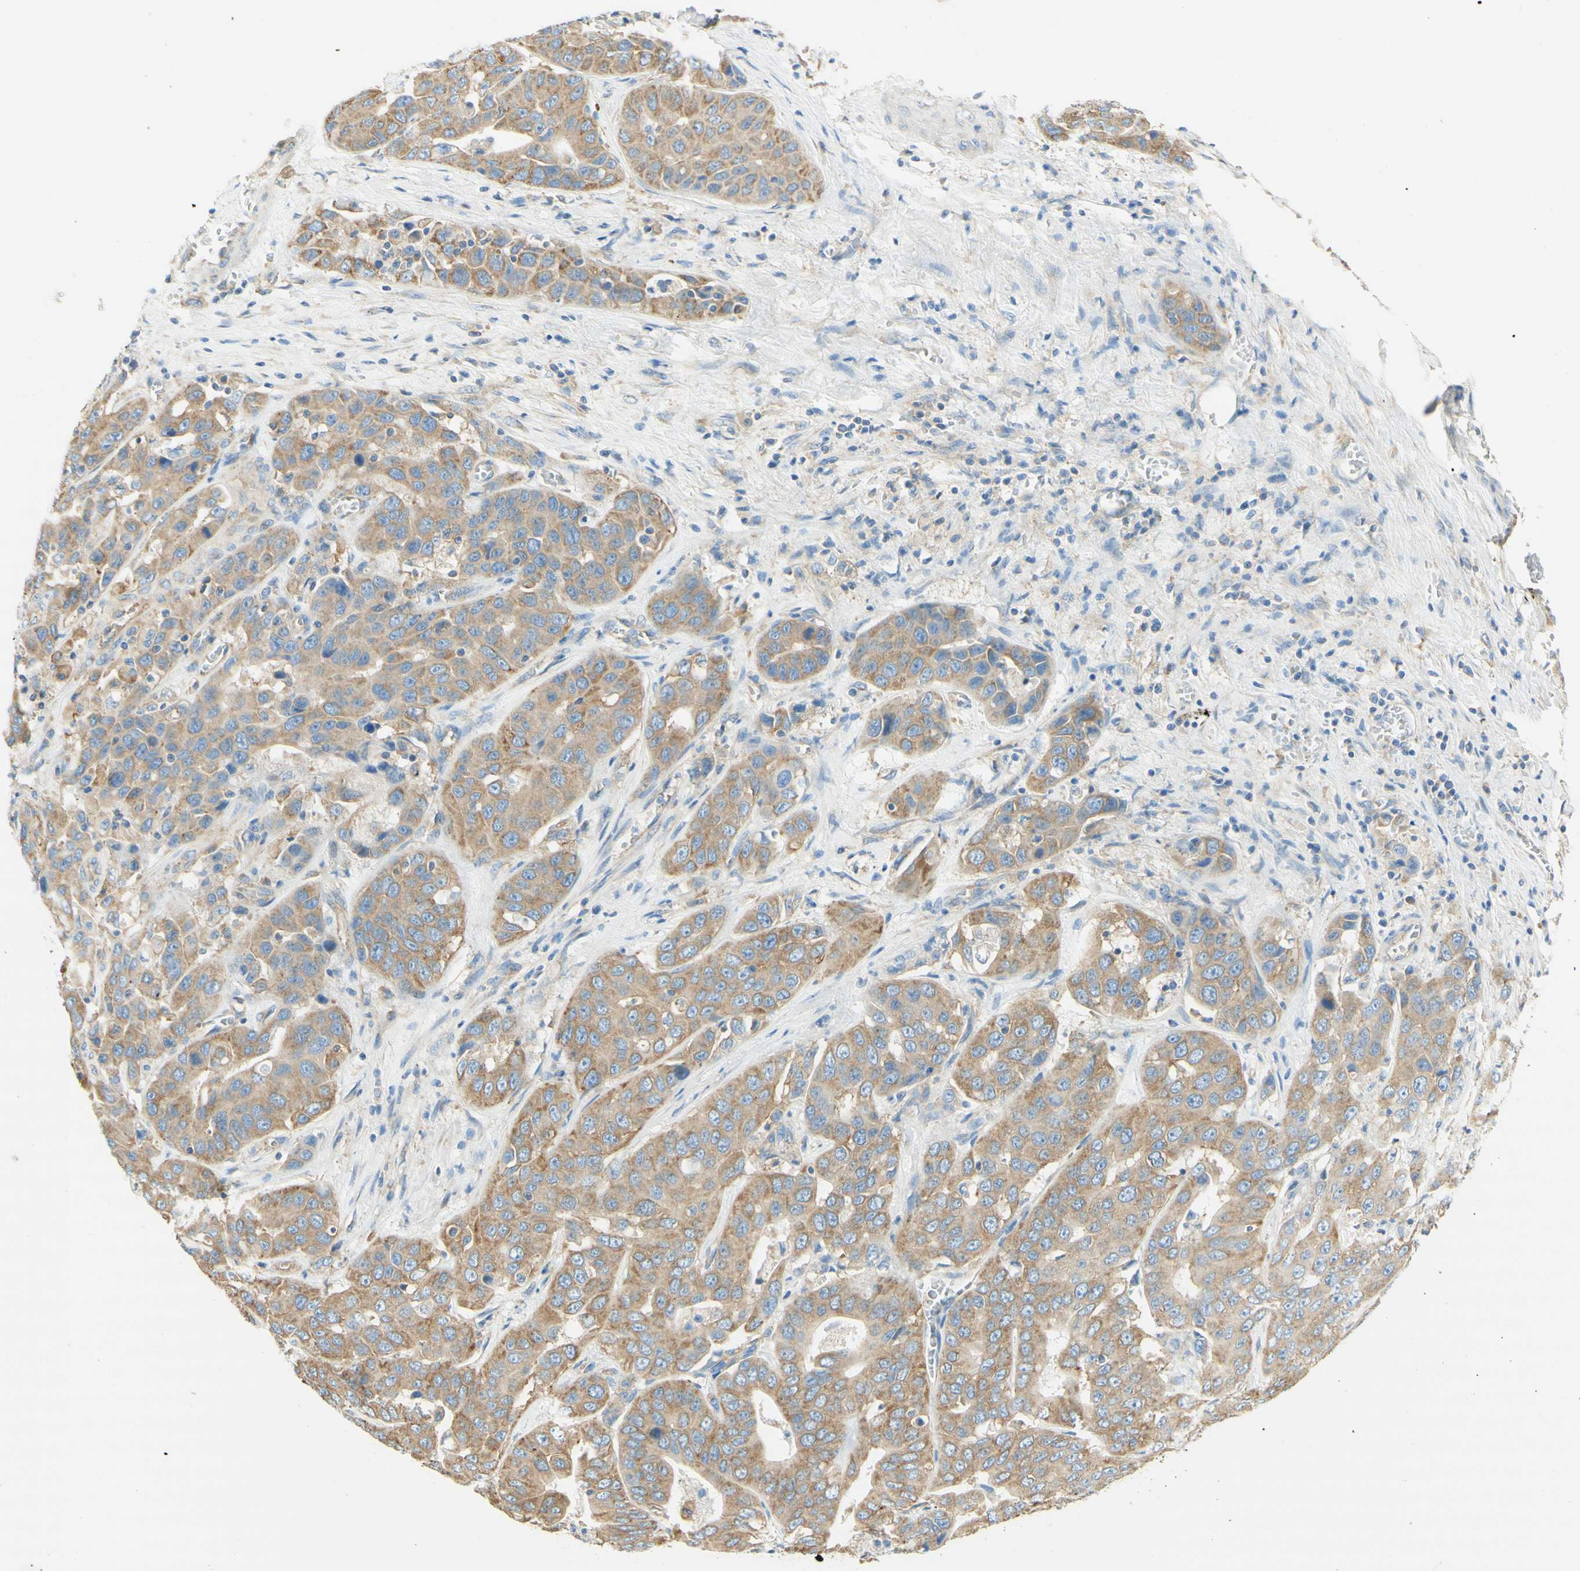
{"staining": {"intensity": "weak", "quantity": ">75%", "location": "cytoplasmic/membranous"}, "tissue": "liver cancer", "cell_type": "Tumor cells", "image_type": "cancer", "snomed": [{"axis": "morphology", "description": "Cholangiocarcinoma"}, {"axis": "topography", "description": "Liver"}], "caption": "DAB immunohistochemical staining of liver cholangiocarcinoma reveals weak cytoplasmic/membranous protein positivity in approximately >75% of tumor cells. Immunohistochemistry (ihc) stains the protein in brown and the nuclei are stained blue.", "gene": "CLTC", "patient": {"sex": "female", "age": 52}}